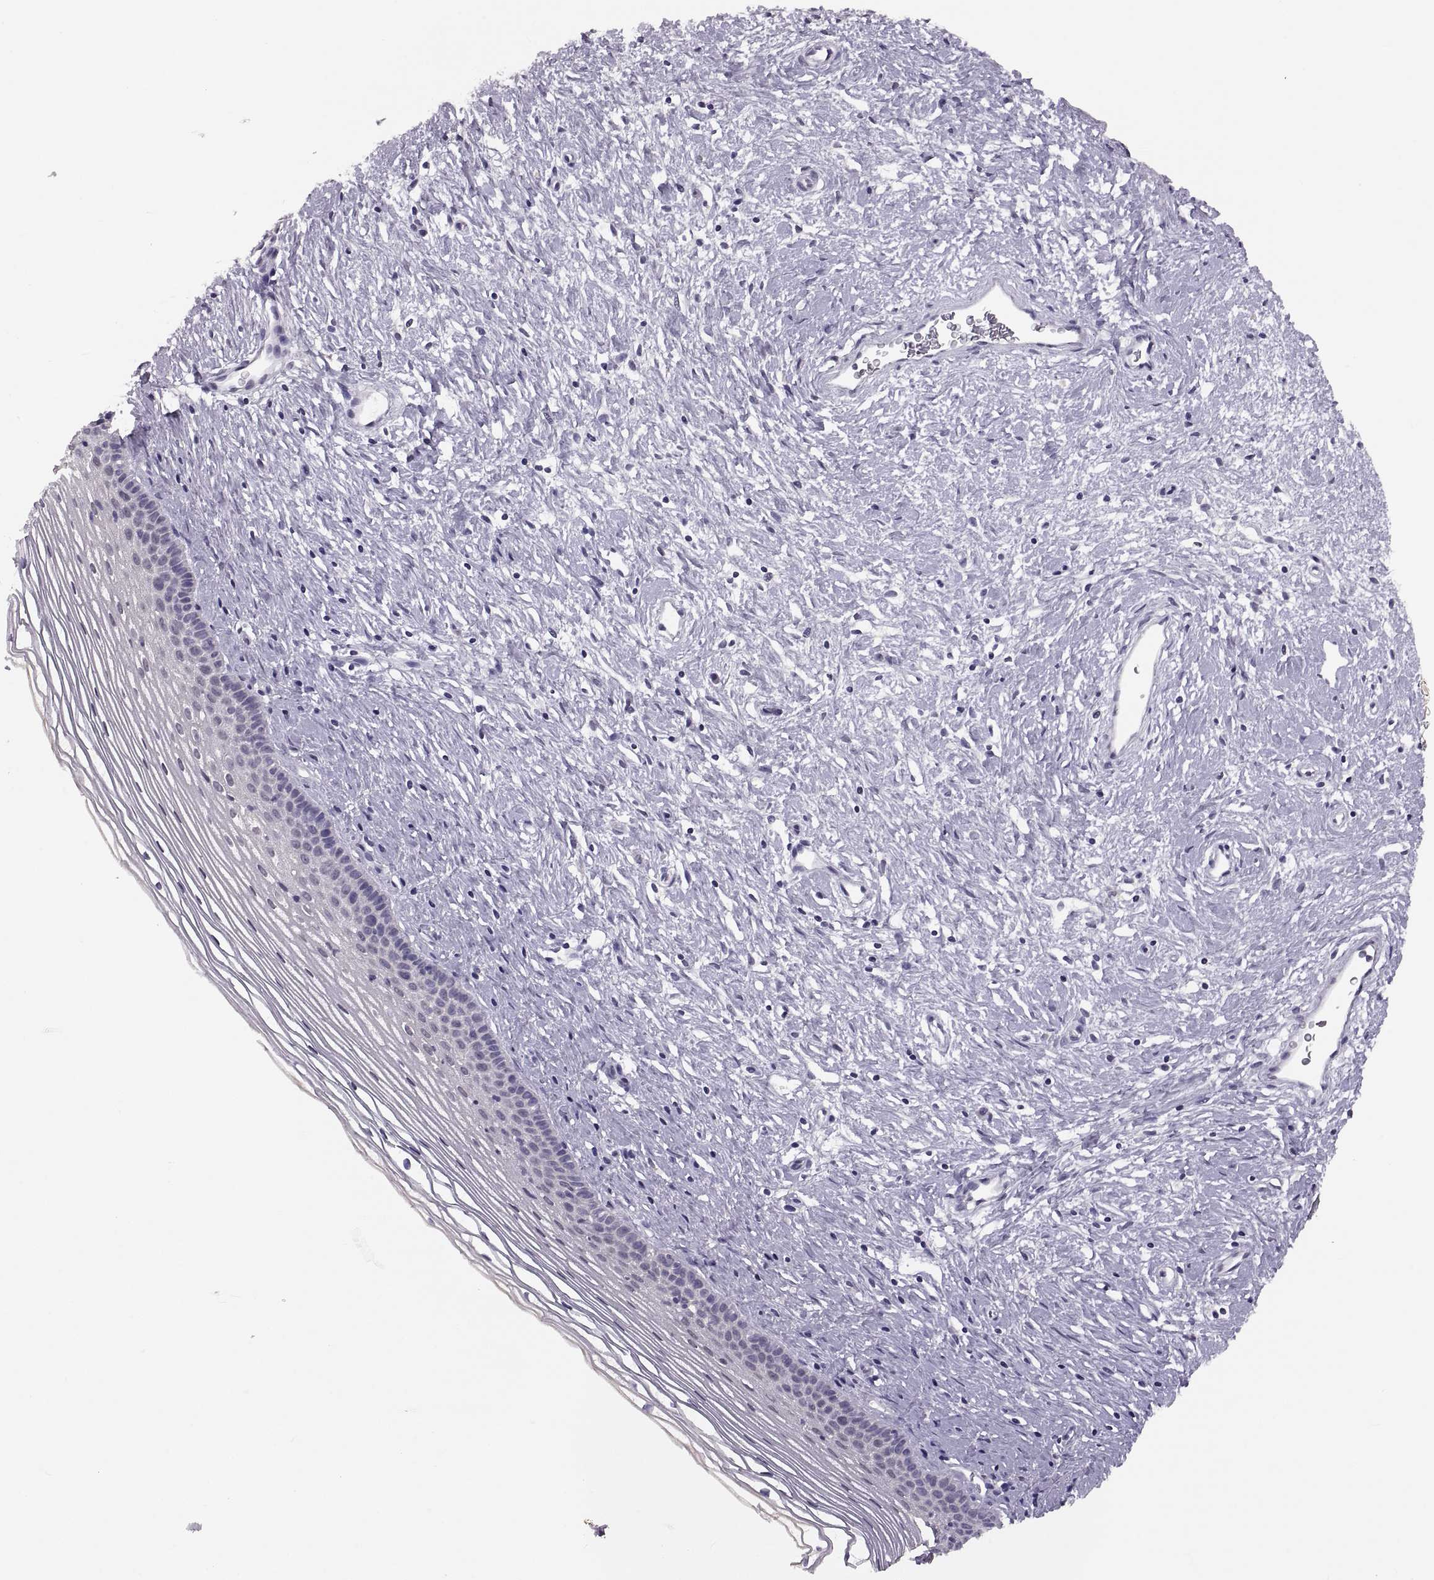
{"staining": {"intensity": "negative", "quantity": "none", "location": "none"}, "tissue": "cervix", "cell_type": "Glandular cells", "image_type": "normal", "snomed": [{"axis": "morphology", "description": "Normal tissue, NOS"}, {"axis": "topography", "description": "Cervix"}], "caption": "High power microscopy micrograph of an IHC photomicrograph of unremarkable cervix, revealing no significant expression in glandular cells.", "gene": "ADH6", "patient": {"sex": "female", "age": 39}}